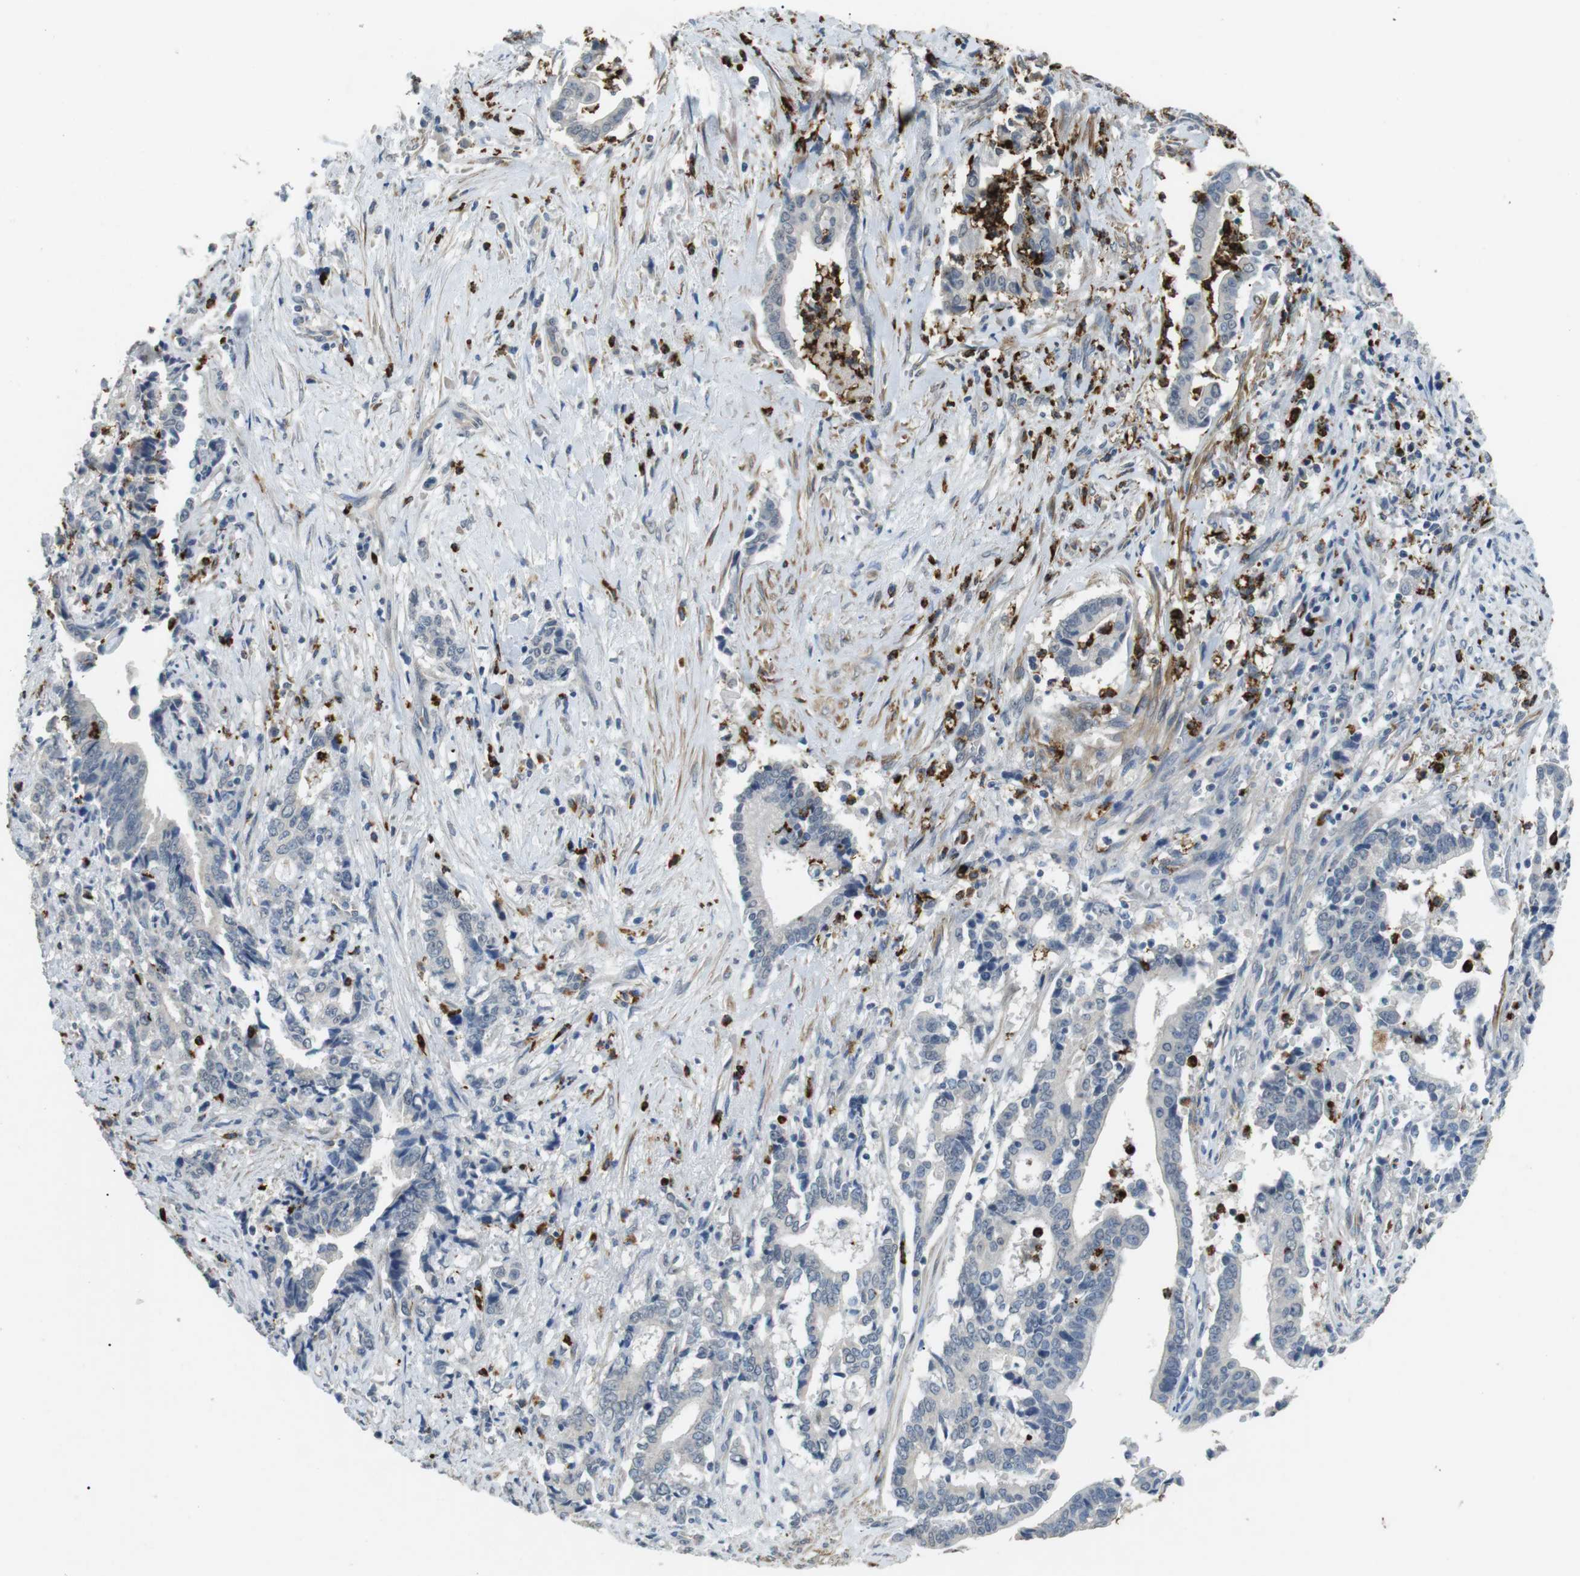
{"staining": {"intensity": "negative", "quantity": "none", "location": "none"}, "tissue": "liver cancer", "cell_type": "Tumor cells", "image_type": "cancer", "snomed": [{"axis": "morphology", "description": "Cholangiocarcinoma"}, {"axis": "topography", "description": "Liver"}], "caption": "The micrograph reveals no significant staining in tumor cells of liver cholangiocarcinoma. (DAB (3,3'-diaminobenzidine) IHC visualized using brightfield microscopy, high magnification).", "gene": "GZMM", "patient": {"sex": "male", "age": 57}}